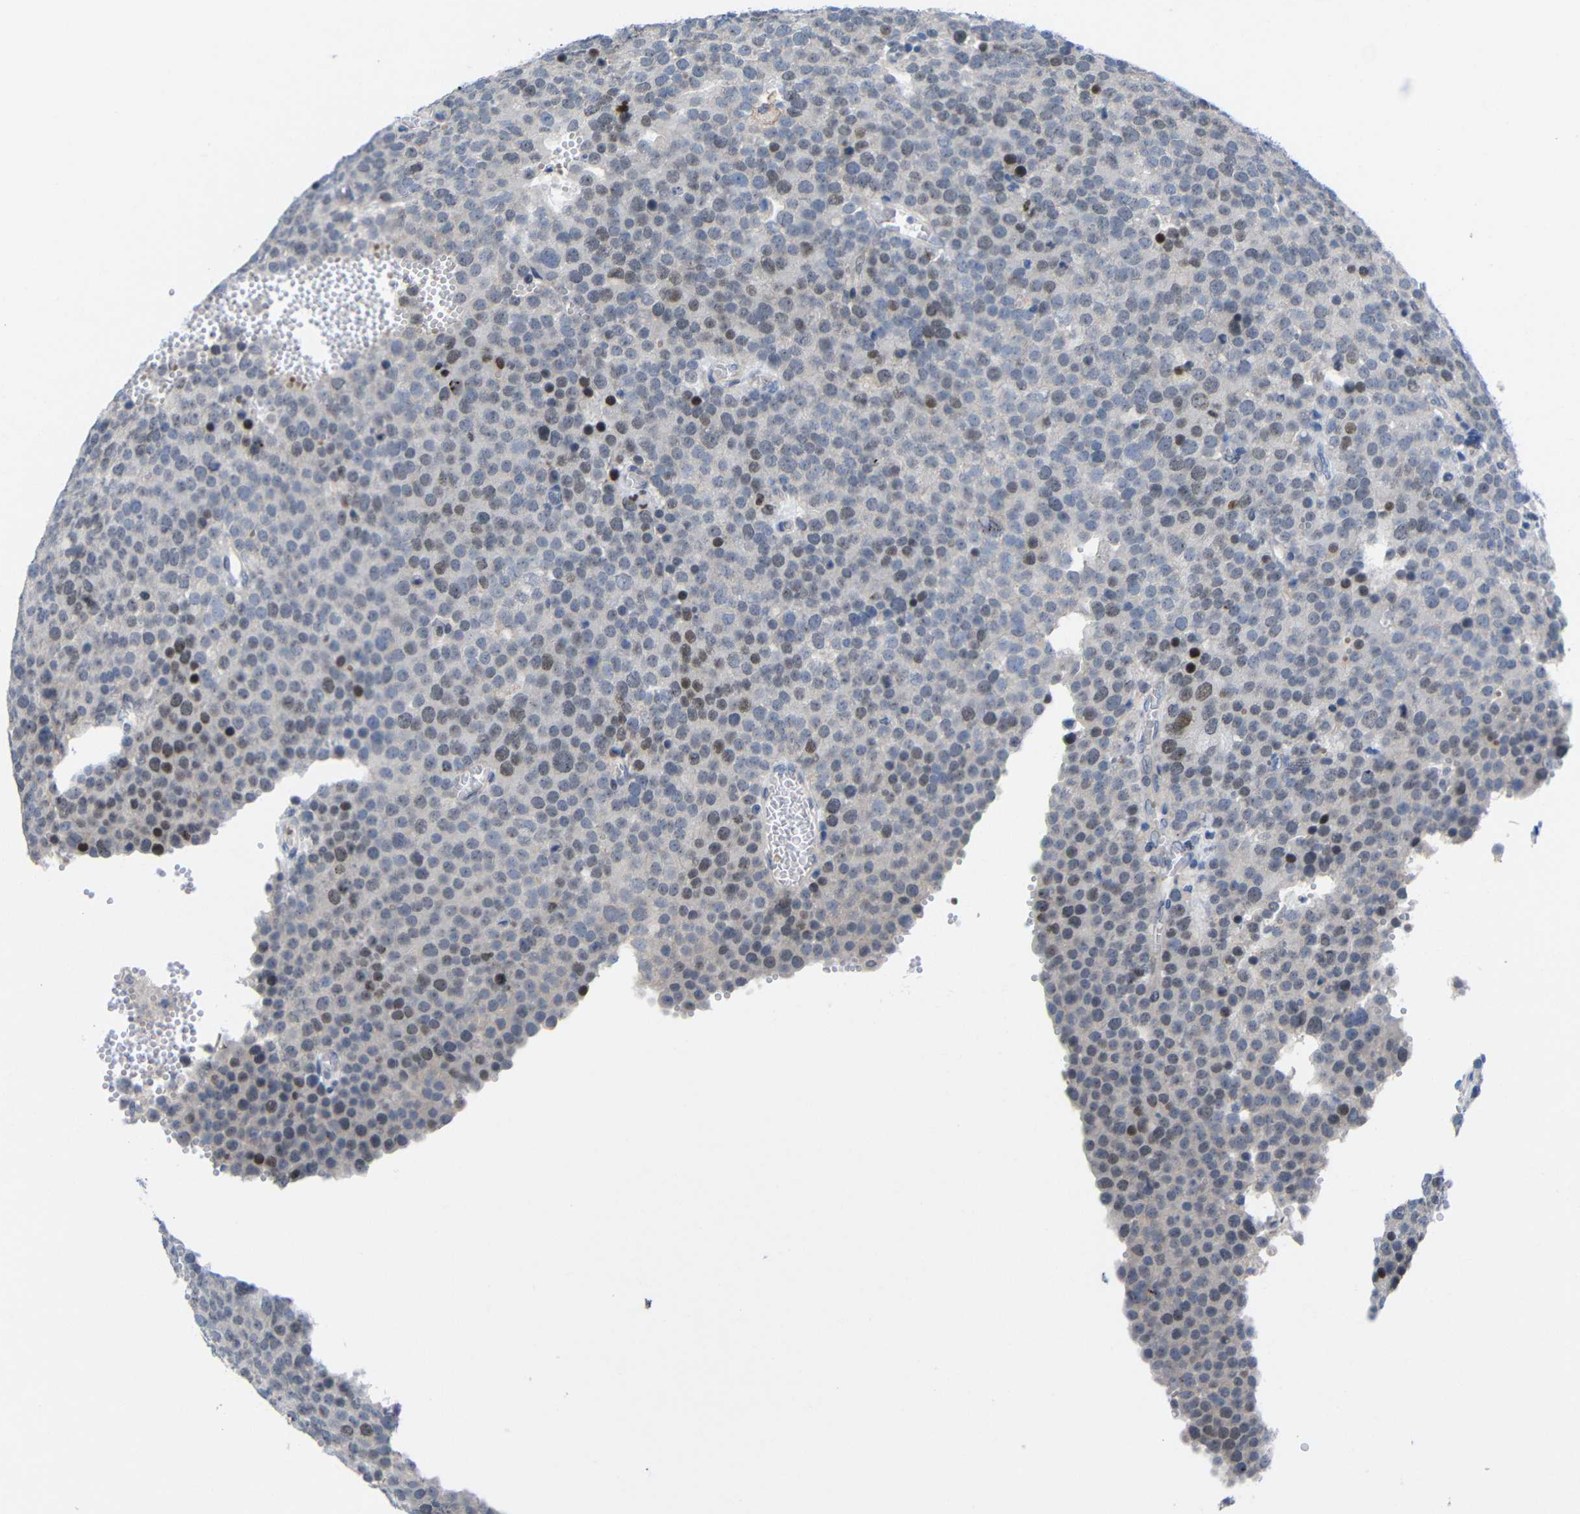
{"staining": {"intensity": "strong", "quantity": "<25%", "location": "nuclear"}, "tissue": "testis cancer", "cell_type": "Tumor cells", "image_type": "cancer", "snomed": [{"axis": "morphology", "description": "Normal tissue, NOS"}, {"axis": "morphology", "description": "Seminoma, NOS"}, {"axis": "topography", "description": "Testis"}], "caption": "Approximately <25% of tumor cells in testis cancer reveal strong nuclear protein expression as visualized by brown immunohistochemical staining.", "gene": "CMTM1", "patient": {"sex": "male", "age": 71}}